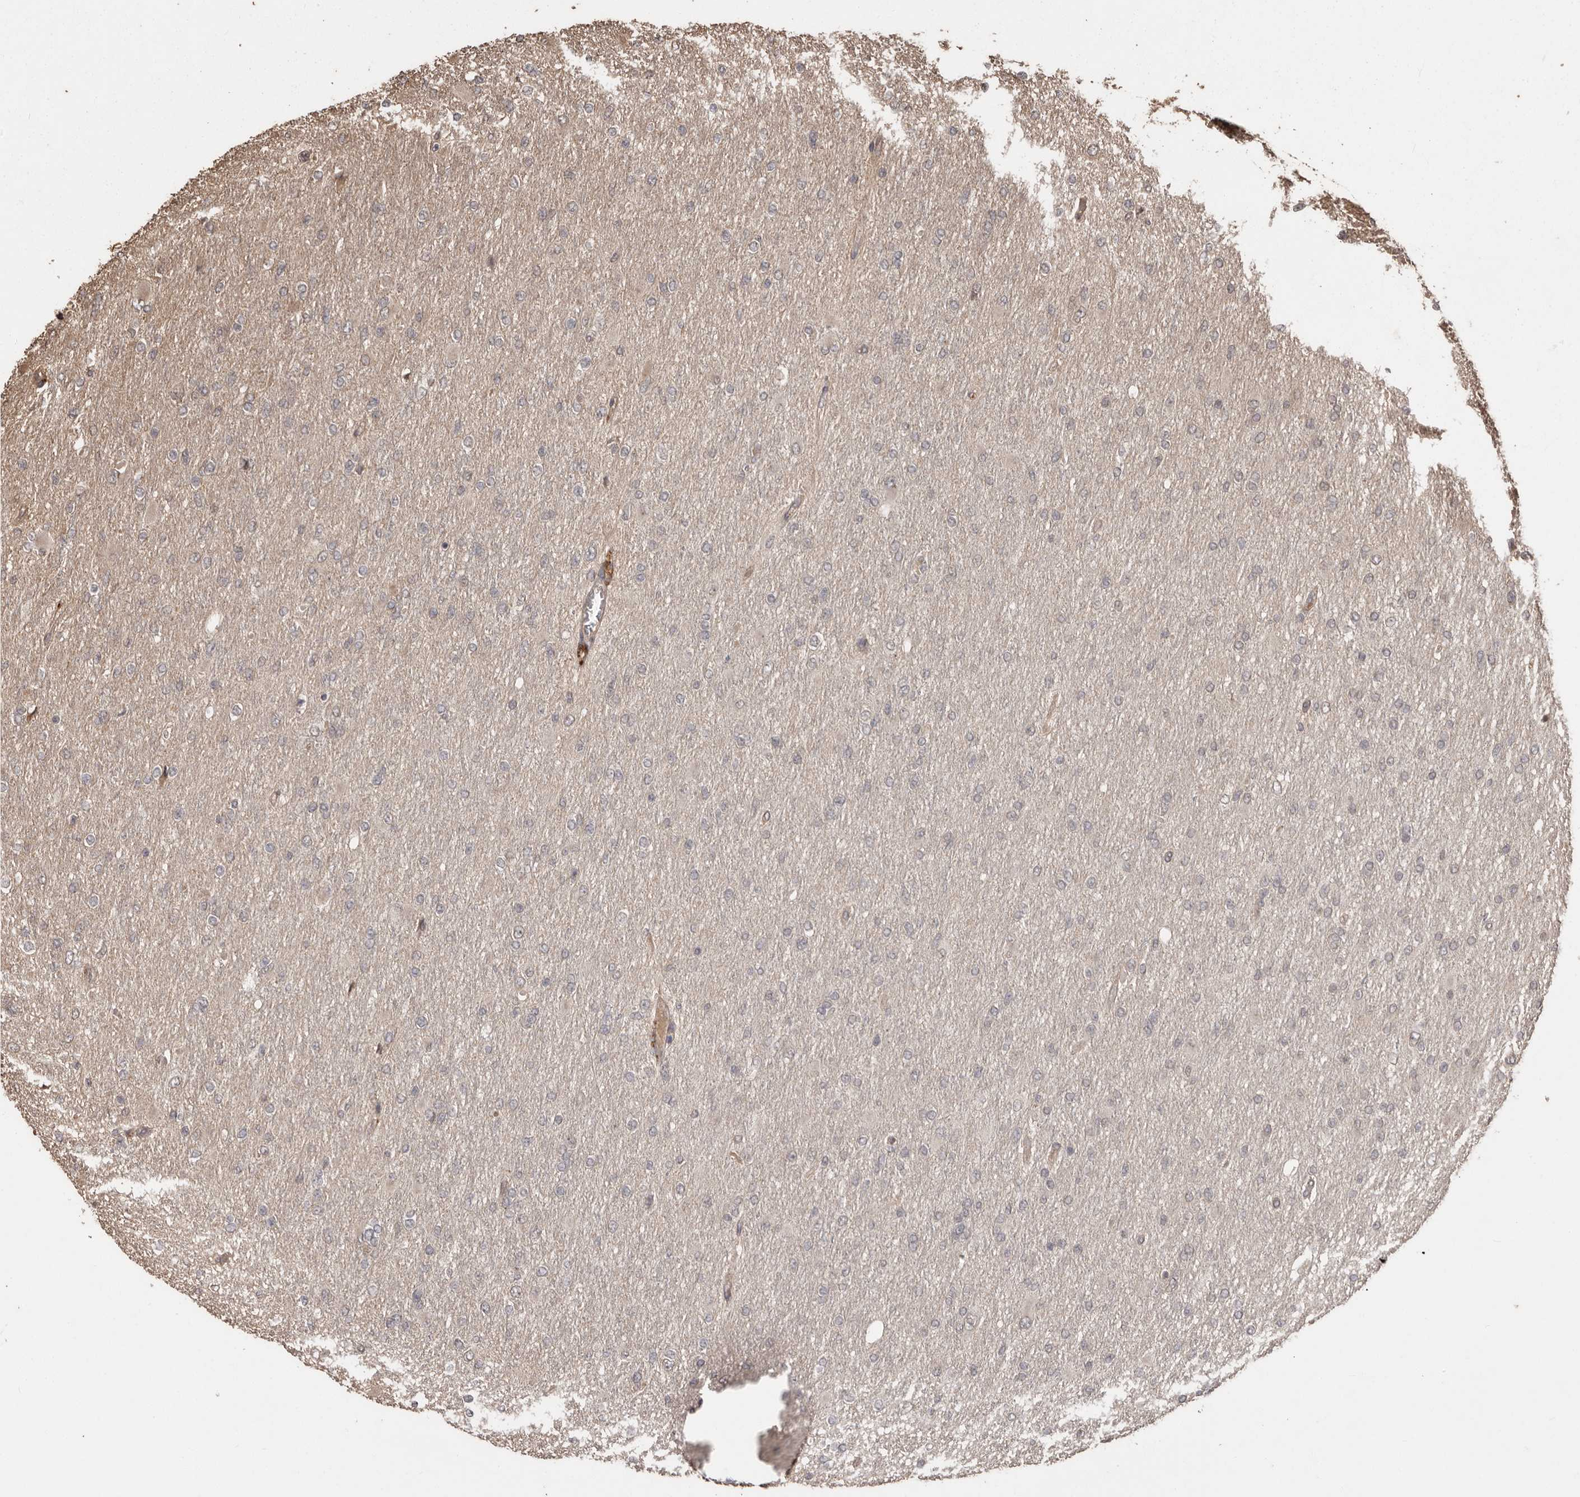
{"staining": {"intensity": "negative", "quantity": "none", "location": "none"}, "tissue": "glioma", "cell_type": "Tumor cells", "image_type": "cancer", "snomed": [{"axis": "morphology", "description": "Glioma, malignant, High grade"}, {"axis": "topography", "description": "Cerebral cortex"}], "caption": "Immunohistochemical staining of glioma shows no significant positivity in tumor cells. The staining is performed using DAB brown chromogen with nuclei counter-stained in using hematoxylin.", "gene": "NUP43", "patient": {"sex": "female", "age": 36}}